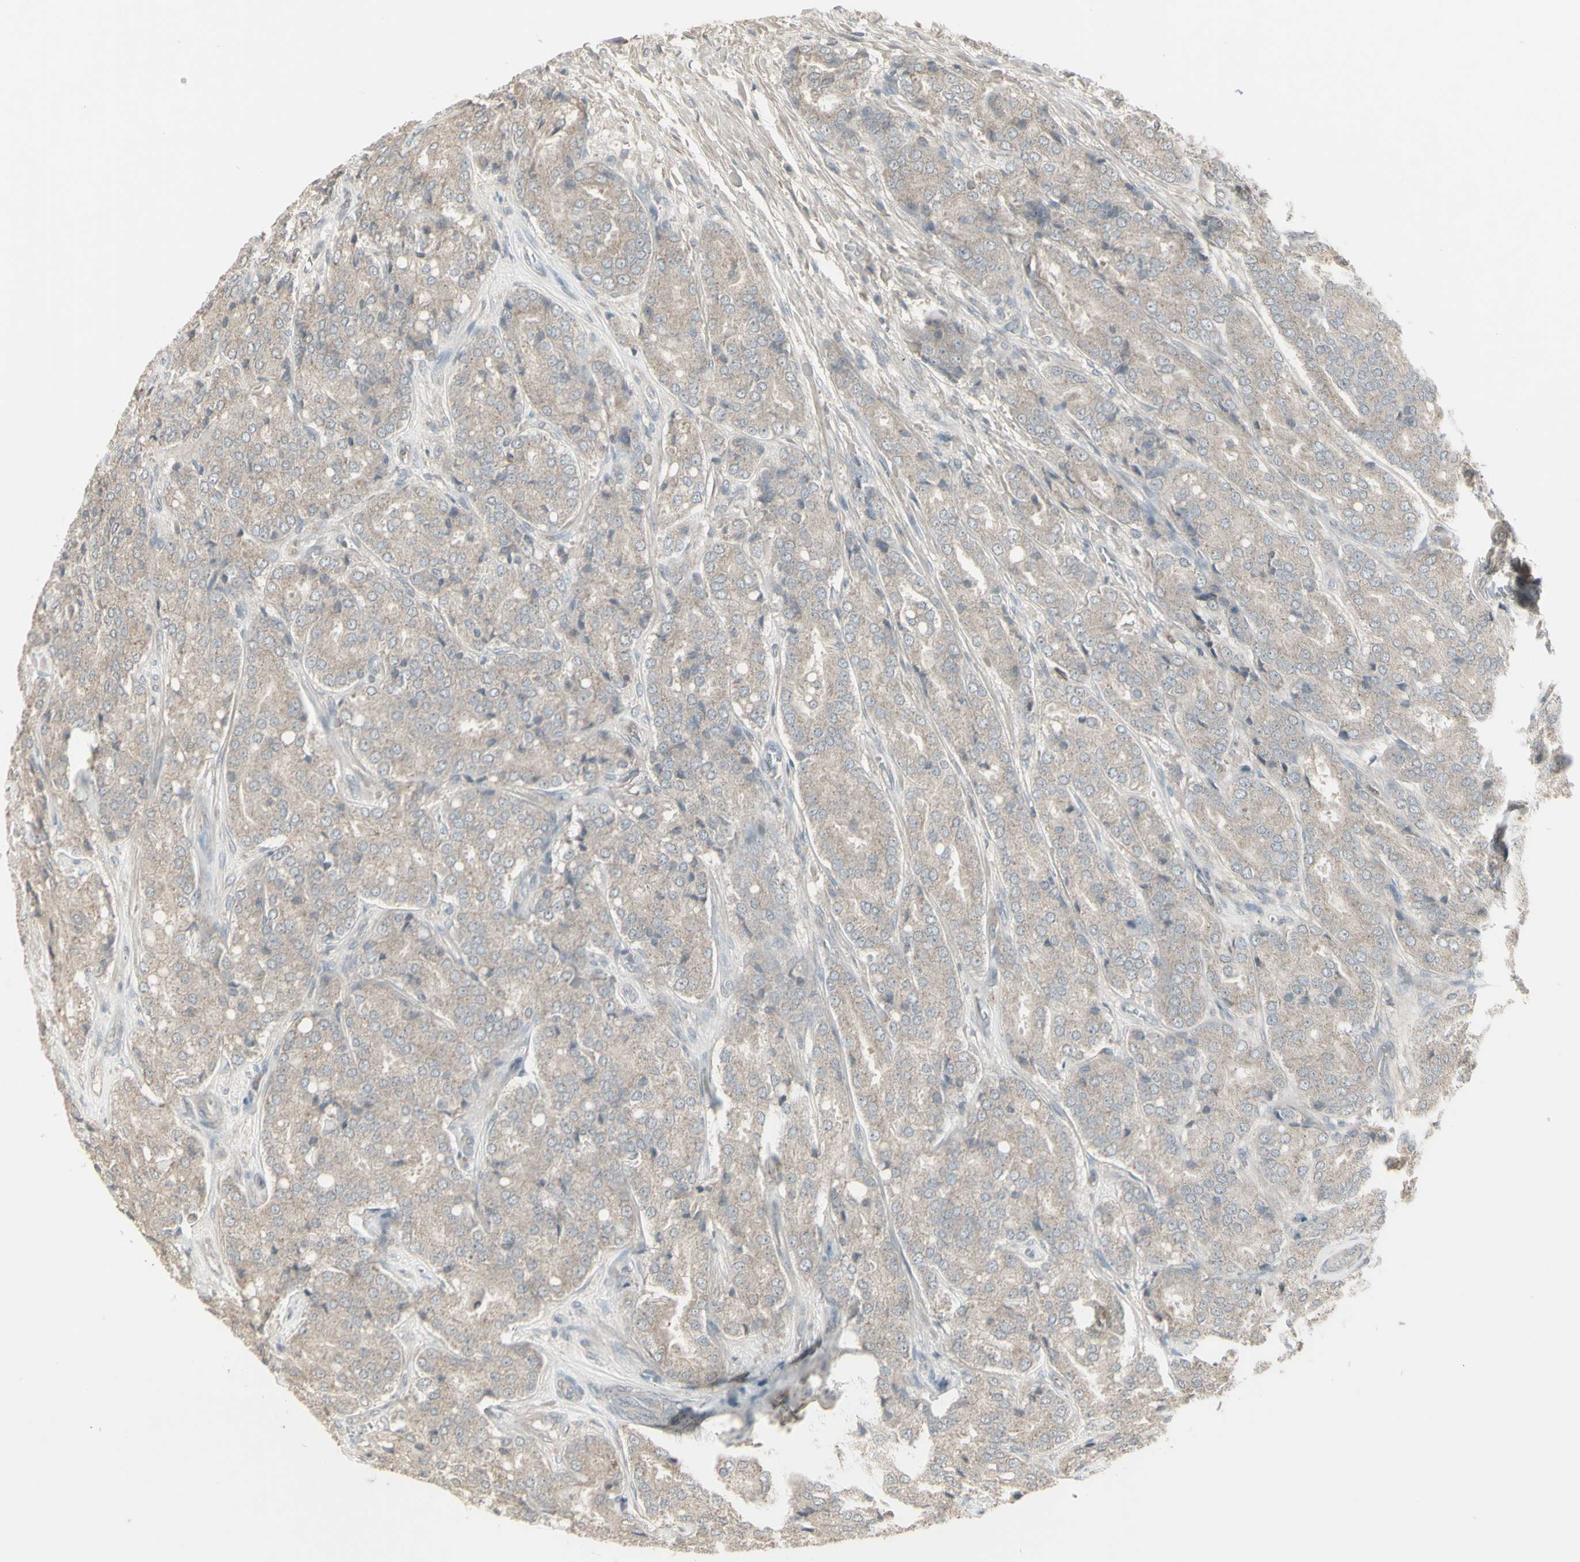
{"staining": {"intensity": "negative", "quantity": "none", "location": "none"}, "tissue": "prostate cancer", "cell_type": "Tumor cells", "image_type": "cancer", "snomed": [{"axis": "morphology", "description": "Adenocarcinoma, High grade"}, {"axis": "topography", "description": "Prostate"}], "caption": "Tumor cells are negative for brown protein staining in adenocarcinoma (high-grade) (prostate).", "gene": "CSK", "patient": {"sex": "male", "age": 65}}